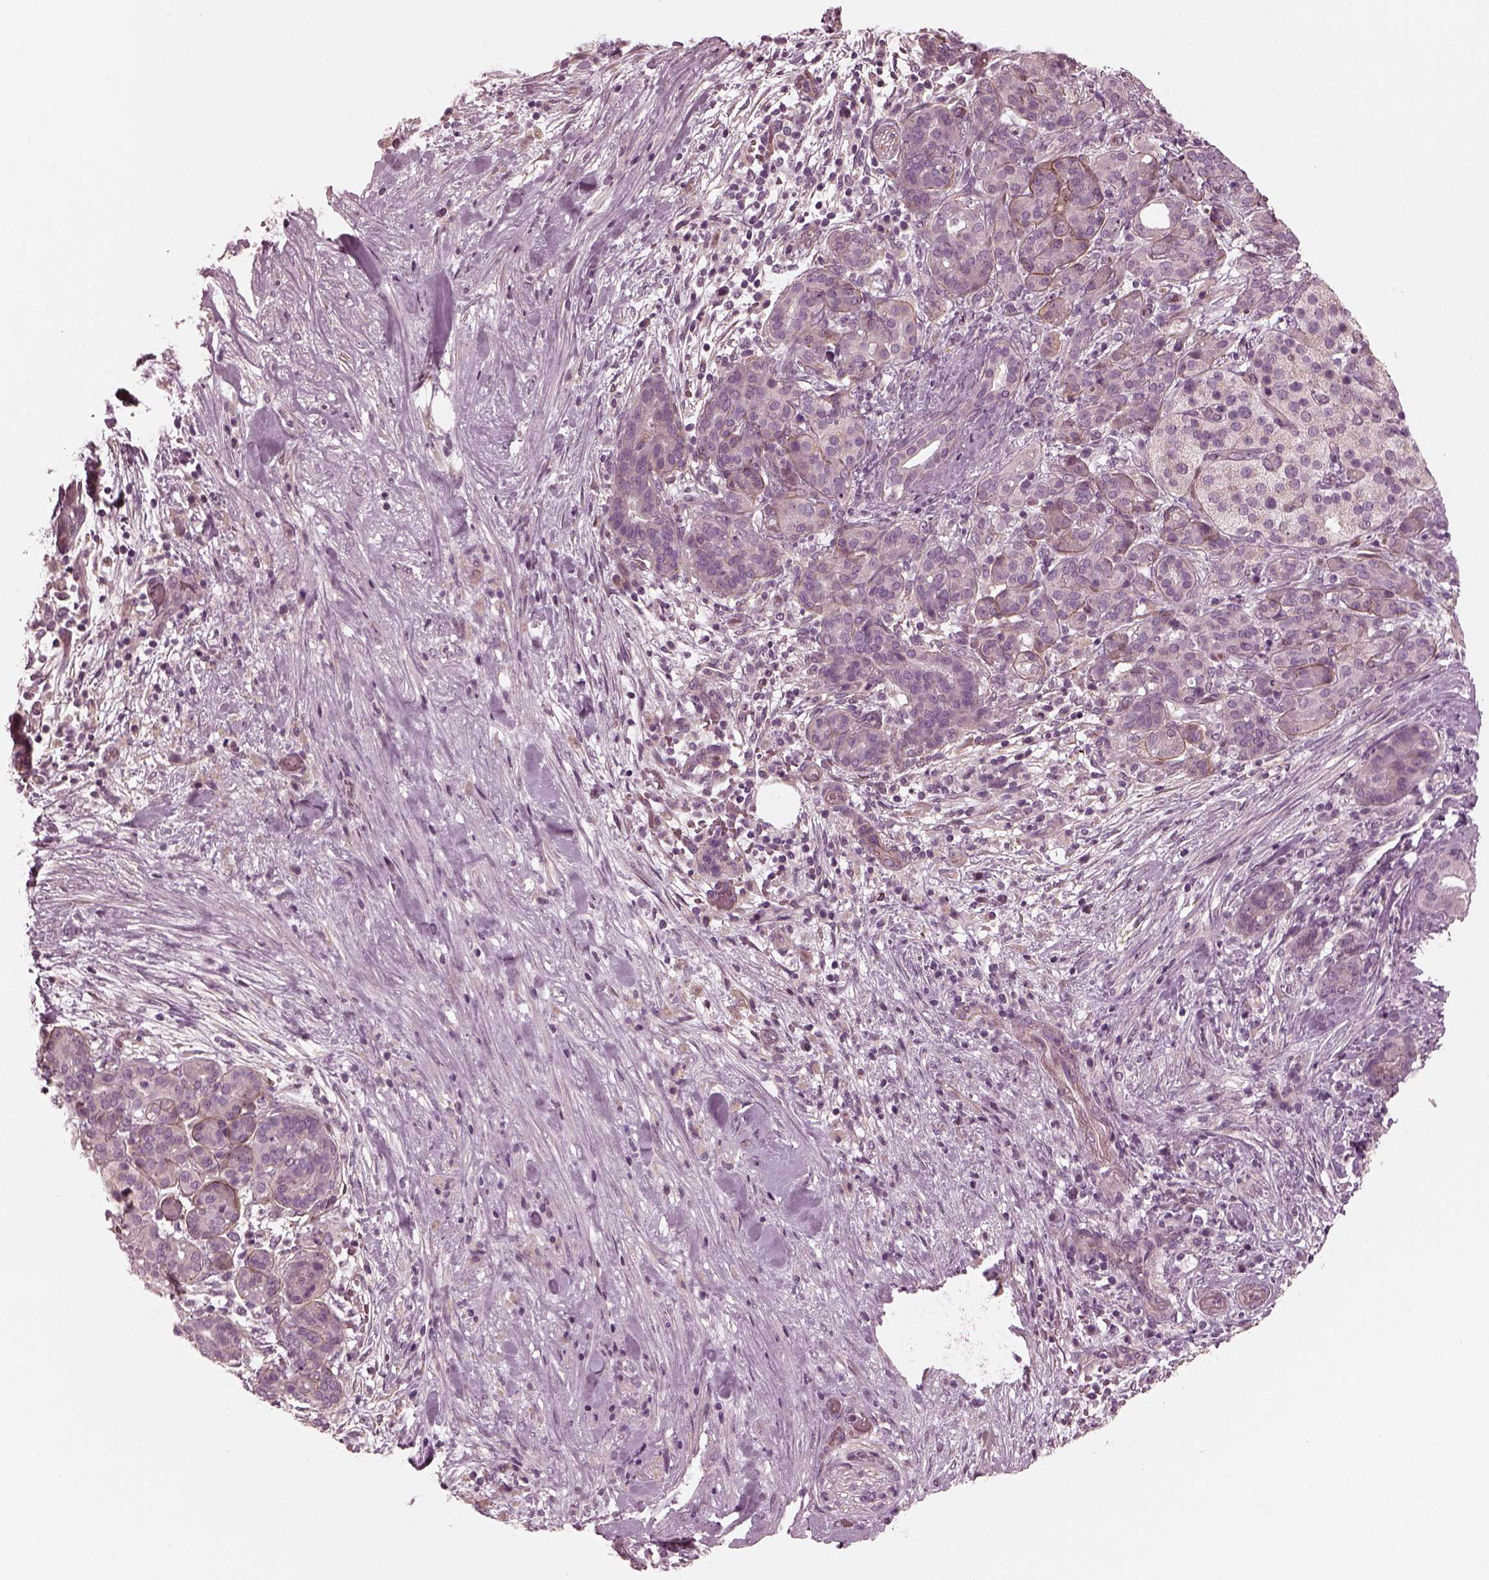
{"staining": {"intensity": "negative", "quantity": "none", "location": "none"}, "tissue": "pancreatic cancer", "cell_type": "Tumor cells", "image_type": "cancer", "snomed": [{"axis": "morphology", "description": "Adenocarcinoma, NOS"}, {"axis": "topography", "description": "Pancreas"}], "caption": "Immunohistochemistry (IHC) photomicrograph of pancreatic cancer stained for a protein (brown), which demonstrates no staining in tumor cells.", "gene": "KIF6", "patient": {"sex": "male", "age": 44}}